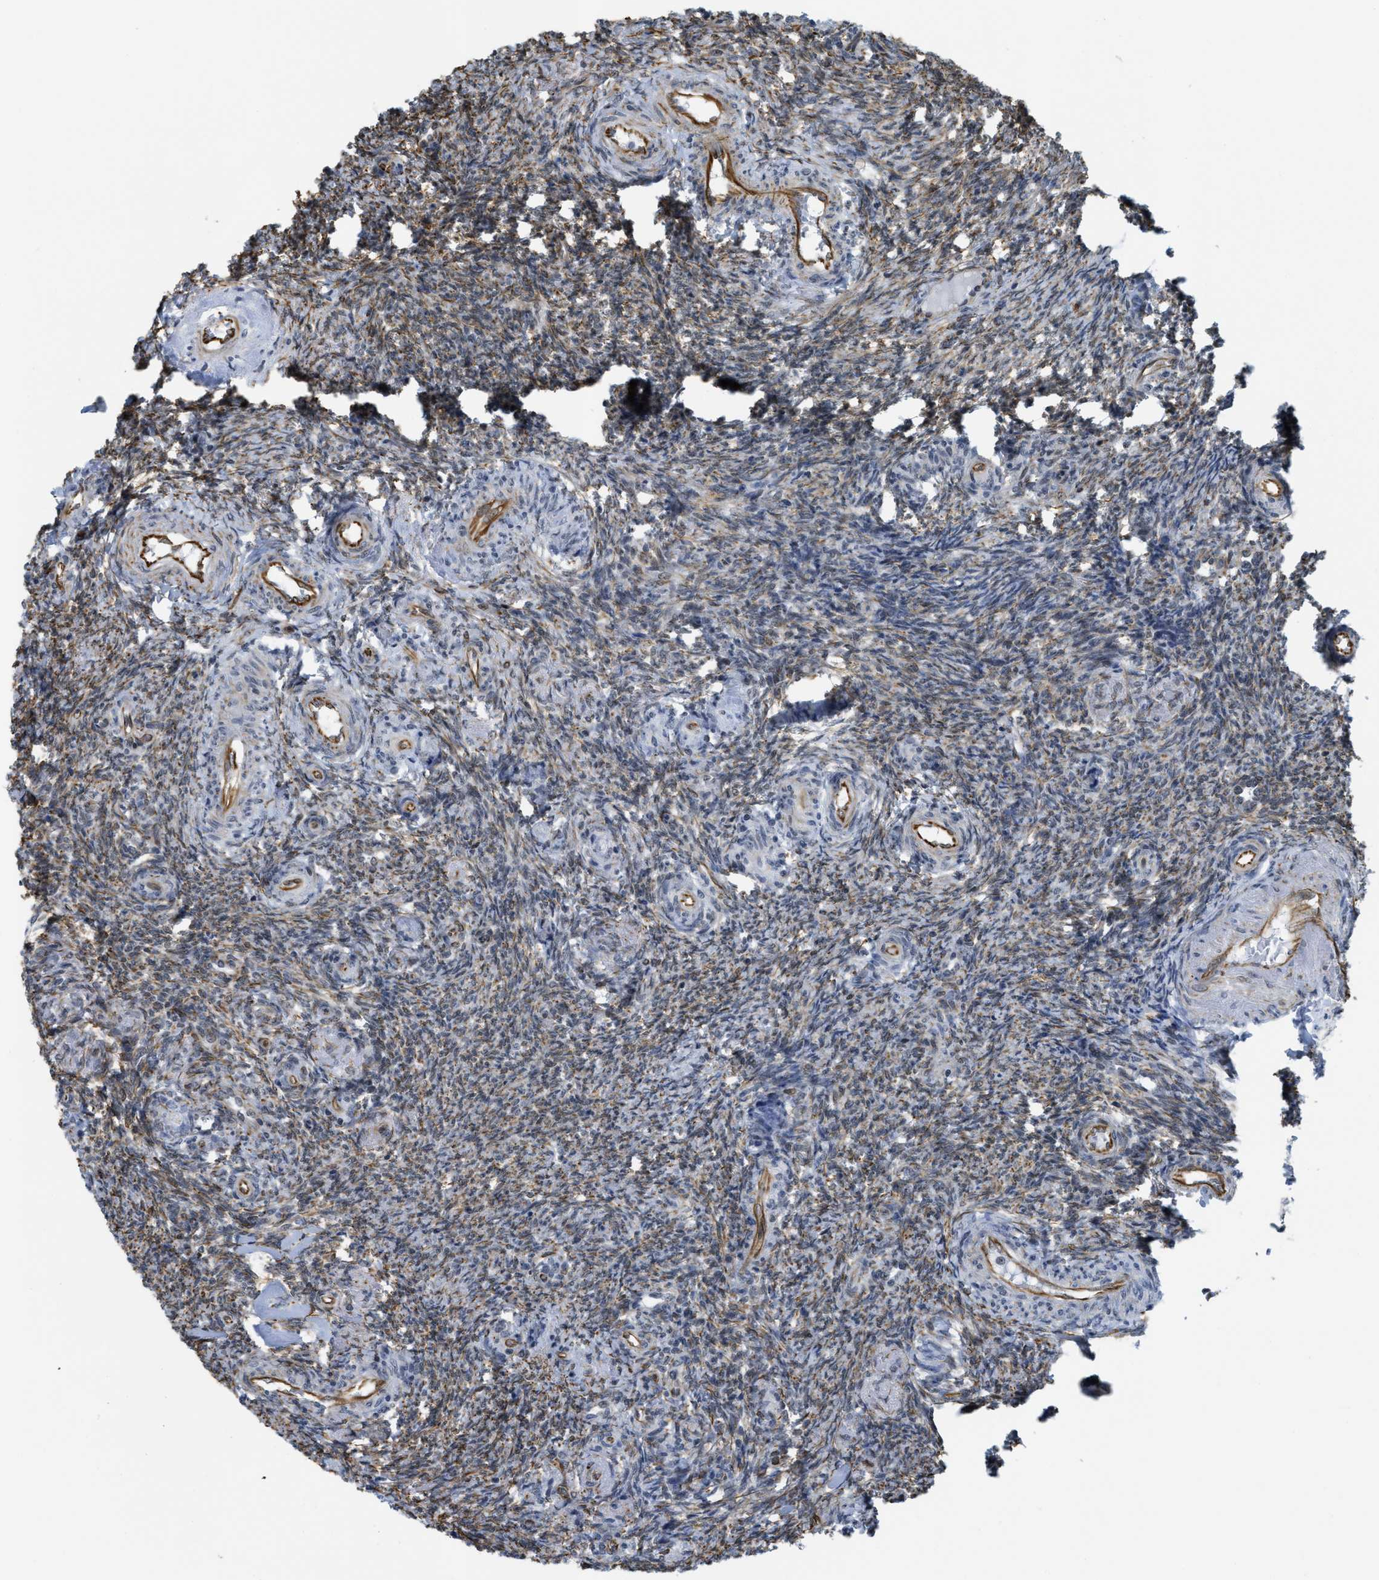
{"staining": {"intensity": "moderate", "quantity": ">75%", "location": "cytoplasmic/membranous"}, "tissue": "ovary", "cell_type": "Follicle cells", "image_type": "normal", "snomed": [{"axis": "morphology", "description": "Normal tissue, NOS"}, {"axis": "topography", "description": "Ovary"}], "caption": "Immunohistochemistry (DAB) staining of benign human ovary reveals moderate cytoplasmic/membranous protein positivity in about >75% of follicle cells.", "gene": "LRRC8B", "patient": {"sex": "female", "age": 41}}